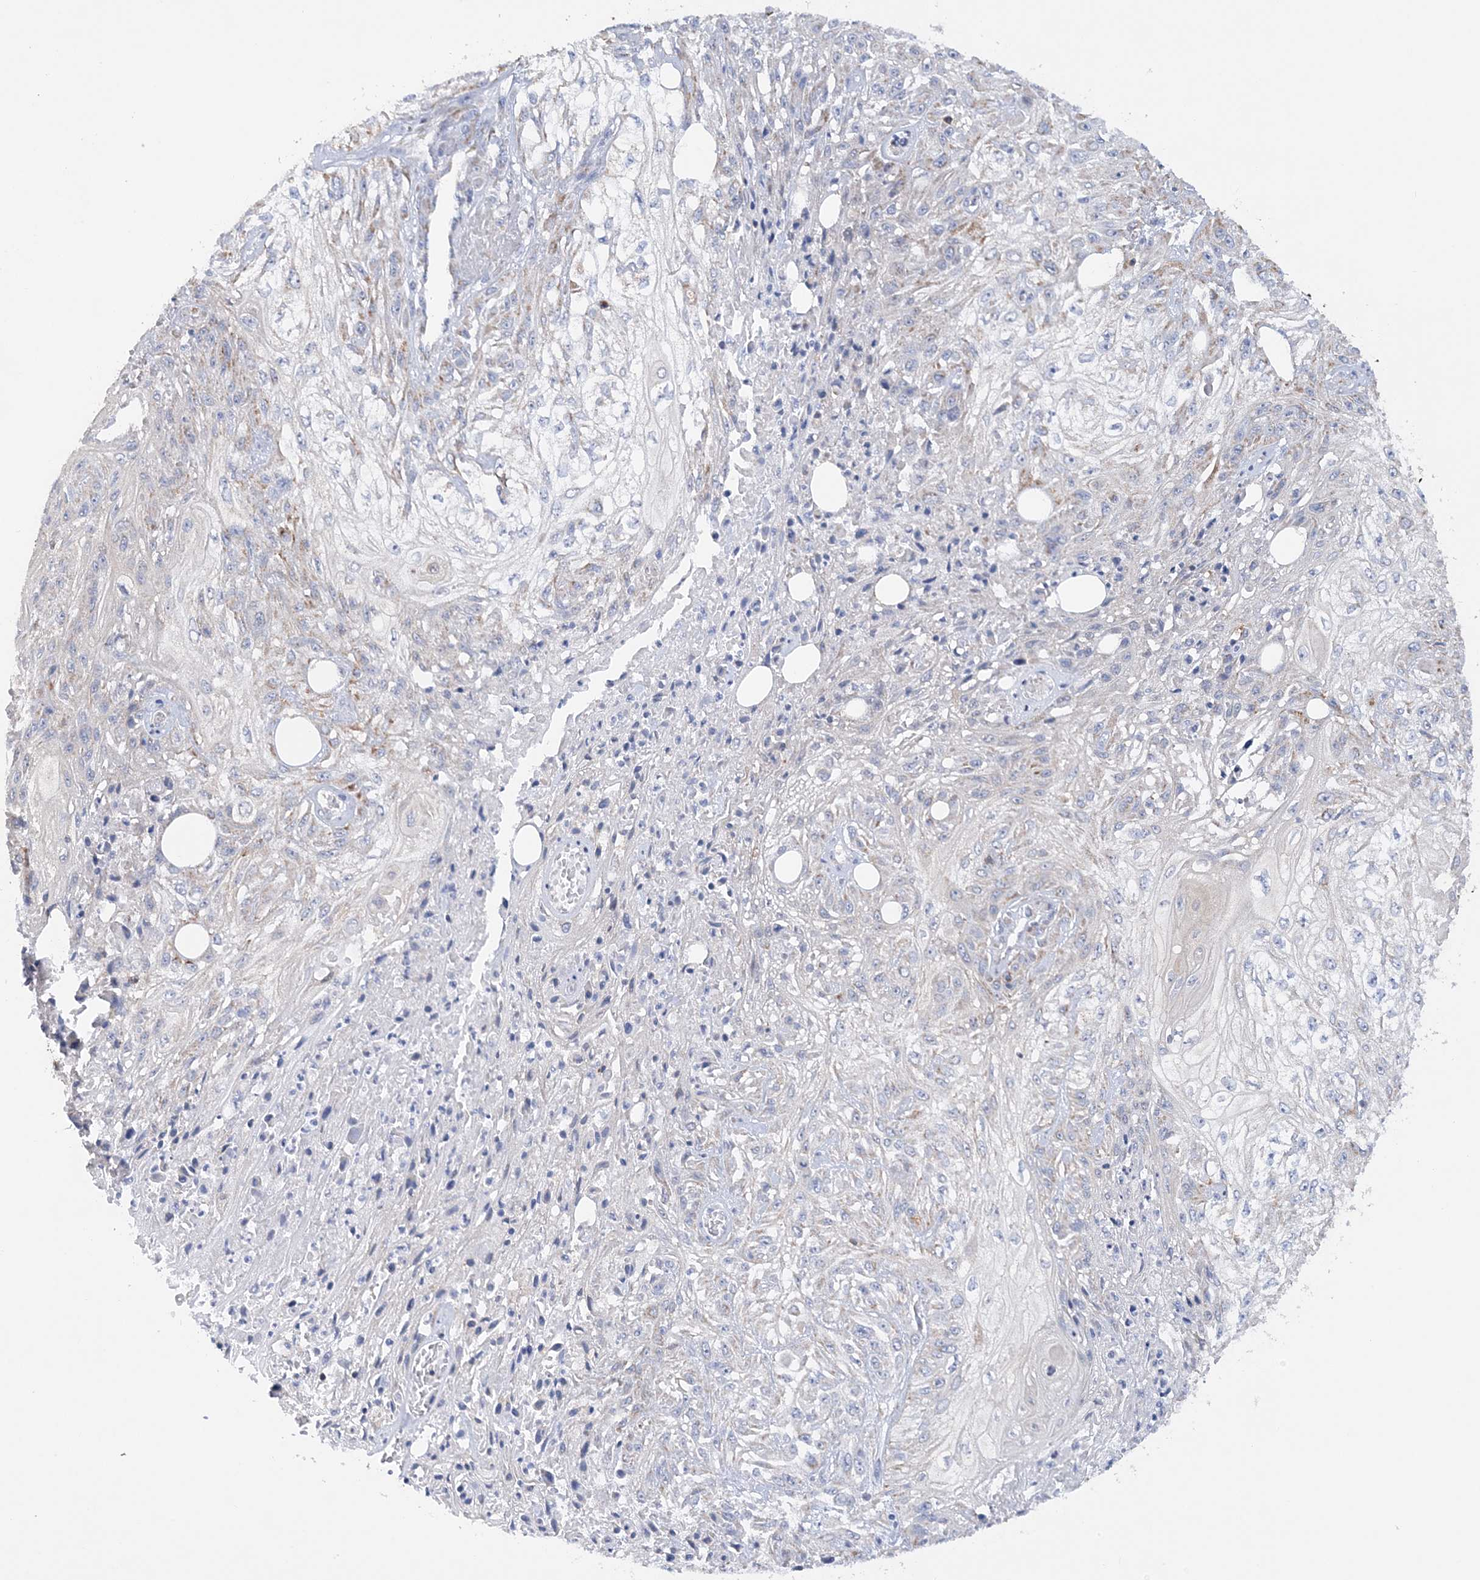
{"staining": {"intensity": "weak", "quantity": "25%-75%", "location": "cytoplasmic/membranous"}, "tissue": "skin cancer", "cell_type": "Tumor cells", "image_type": "cancer", "snomed": [{"axis": "morphology", "description": "Squamous cell carcinoma, NOS"}, {"axis": "morphology", "description": "Squamous cell carcinoma, metastatic, NOS"}, {"axis": "topography", "description": "Skin"}, {"axis": "topography", "description": "Lymph node"}], "caption": "The micrograph shows a brown stain indicating the presence of a protein in the cytoplasmic/membranous of tumor cells in skin cancer (squamous cell carcinoma).", "gene": "TTC32", "patient": {"sex": "male", "age": 75}}